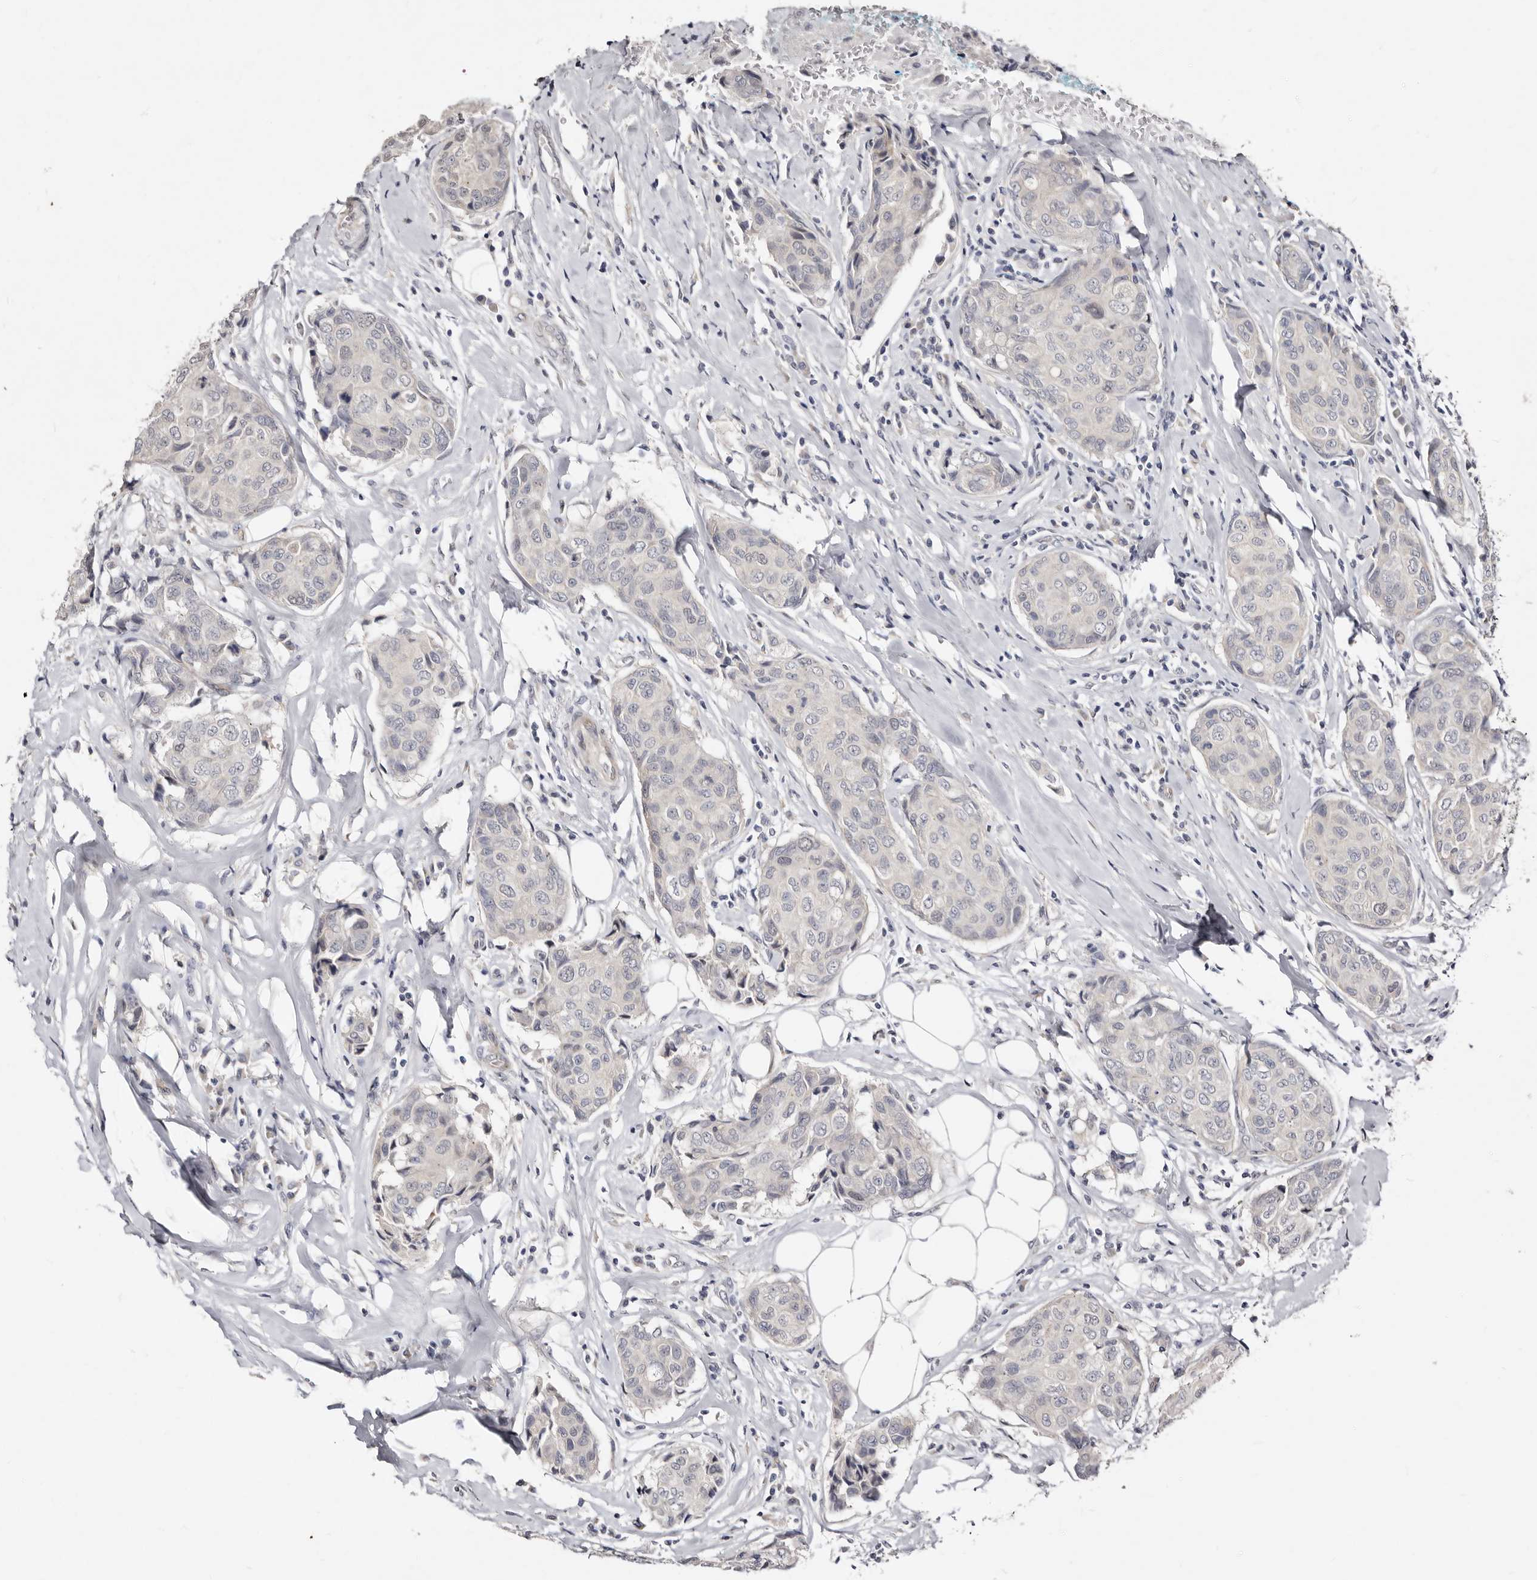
{"staining": {"intensity": "negative", "quantity": "none", "location": "none"}, "tissue": "breast cancer", "cell_type": "Tumor cells", "image_type": "cancer", "snomed": [{"axis": "morphology", "description": "Duct carcinoma"}, {"axis": "topography", "description": "Breast"}], "caption": "The photomicrograph demonstrates no staining of tumor cells in breast cancer. (Immunohistochemistry, brightfield microscopy, high magnification).", "gene": "KLHL4", "patient": {"sex": "female", "age": 80}}